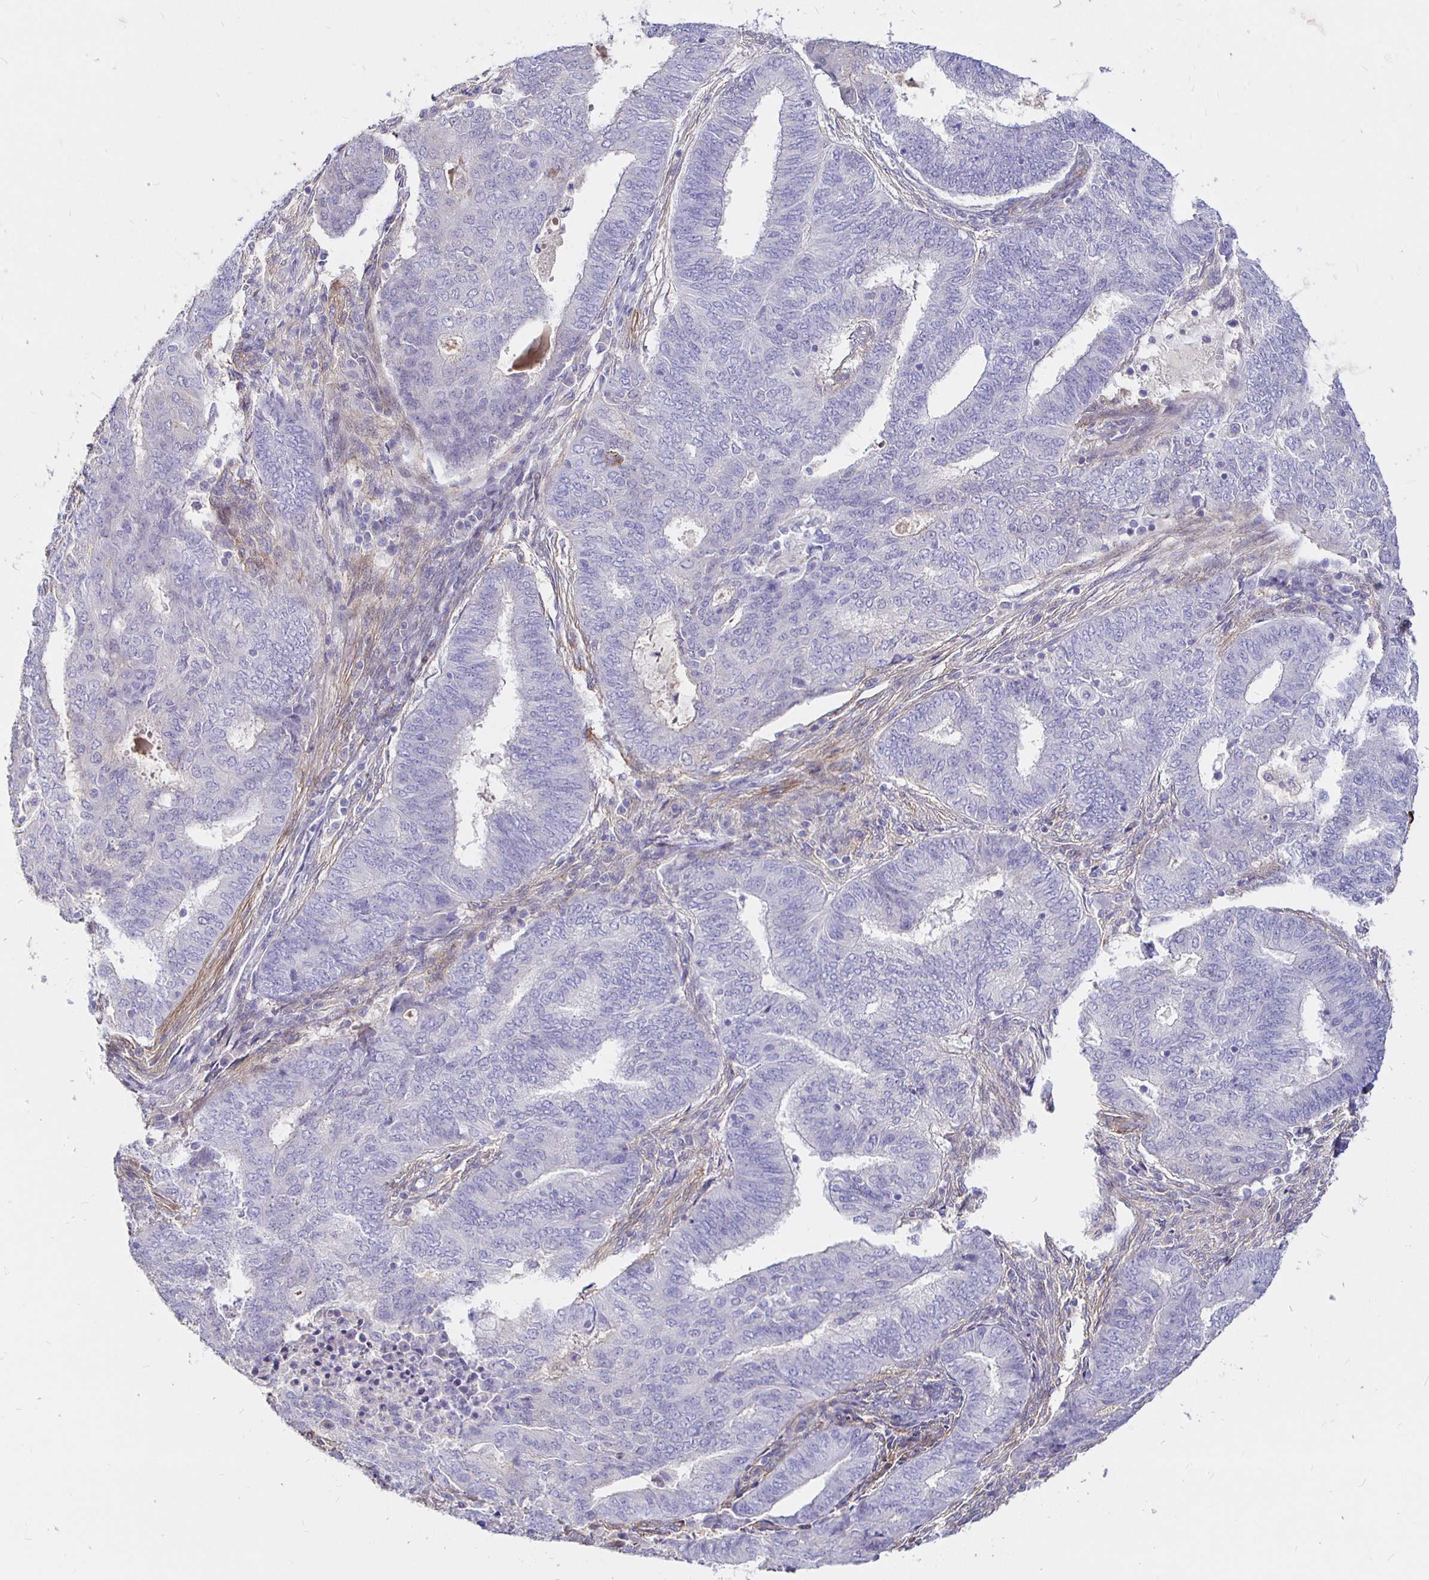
{"staining": {"intensity": "negative", "quantity": "none", "location": "none"}, "tissue": "endometrial cancer", "cell_type": "Tumor cells", "image_type": "cancer", "snomed": [{"axis": "morphology", "description": "Adenocarcinoma, NOS"}, {"axis": "topography", "description": "Endometrium"}], "caption": "IHC histopathology image of neoplastic tissue: human endometrial adenocarcinoma stained with DAB reveals no significant protein staining in tumor cells.", "gene": "PALM2AKAP2", "patient": {"sex": "female", "age": 62}}